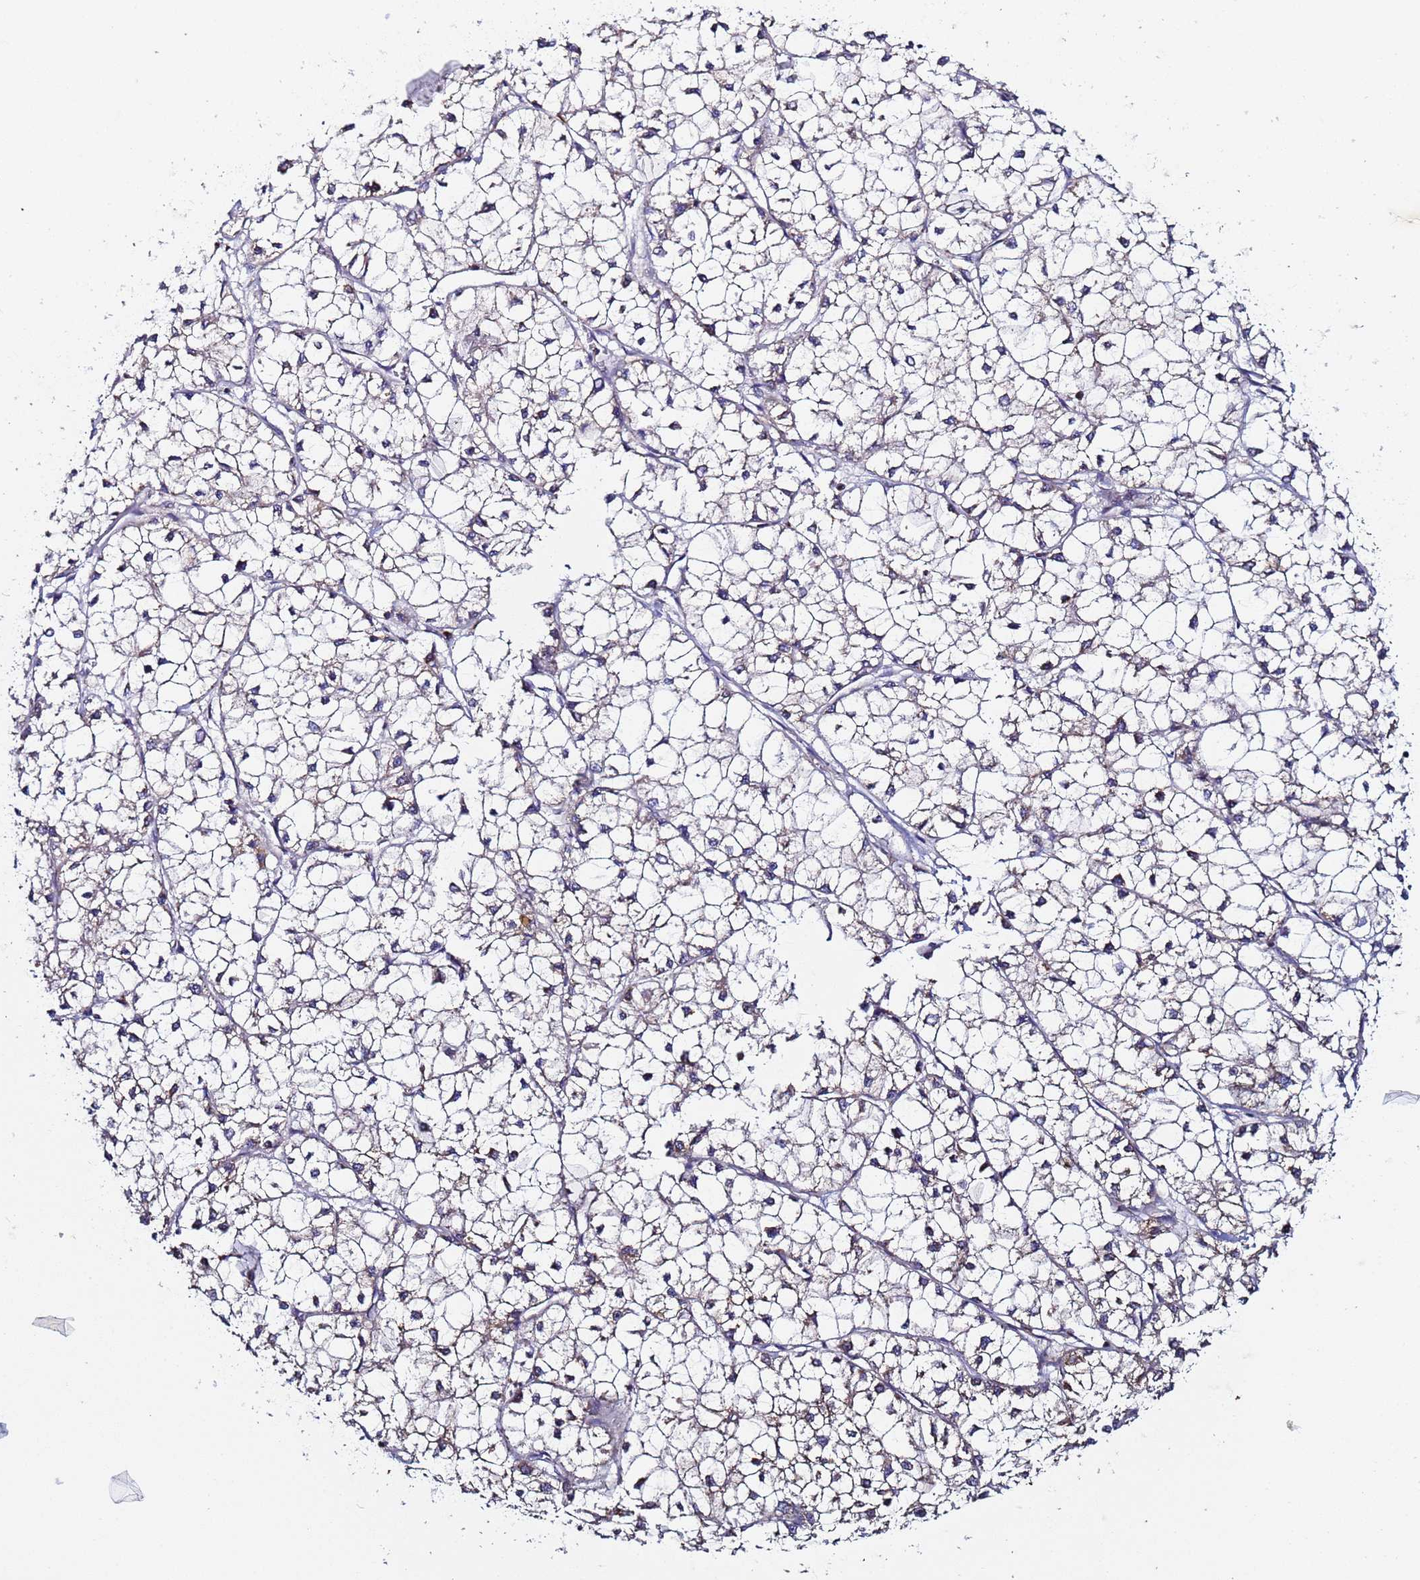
{"staining": {"intensity": "weak", "quantity": "<25%", "location": "cytoplasmic/membranous"}, "tissue": "liver cancer", "cell_type": "Tumor cells", "image_type": "cancer", "snomed": [{"axis": "morphology", "description": "Carcinoma, Hepatocellular, NOS"}, {"axis": "topography", "description": "Liver"}], "caption": "DAB (3,3'-diaminobenzidine) immunohistochemical staining of liver hepatocellular carcinoma shows no significant expression in tumor cells.", "gene": "CCDC127", "patient": {"sex": "female", "age": 43}}